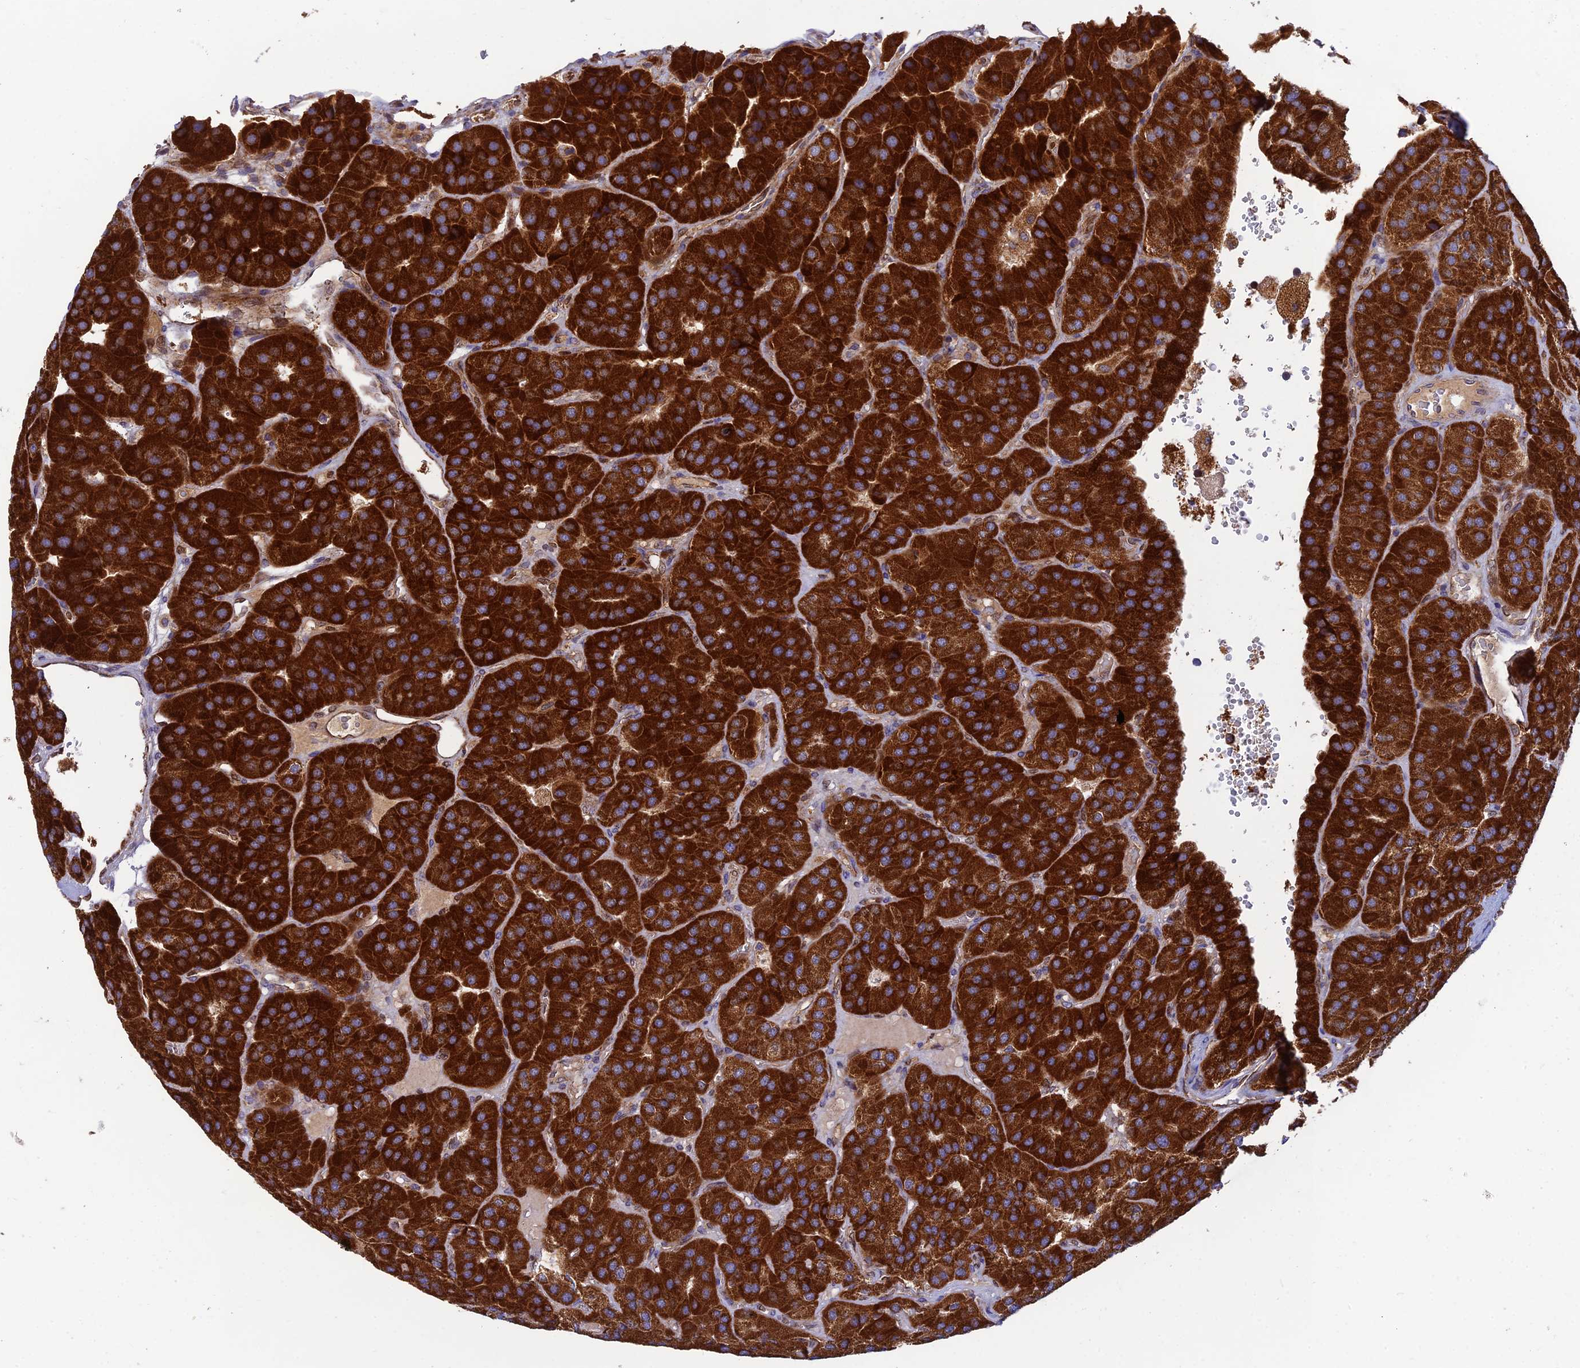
{"staining": {"intensity": "strong", "quantity": ">75%", "location": "cytoplasmic/membranous"}, "tissue": "parathyroid gland", "cell_type": "Glandular cells", "image_type": "normal", "snomed": [{"axis": "morphology", "description": "Normal tissue, NOS"}, {"axis": "morphology", "description": "Adenoma, NOS"}, {"axis": "topography", "description": "Parathyroid gland"}], "caption": "Glandular cells reveal high levels of strong cytoplasmic/membranous expression in approximately >75% of cells in benign human parathyroid gland. The staining was performed using DAB to visualize the protein expression in brown, while the nuclei were stained in blue with hematoxylin (Magnification: 20x).", "gene": "PODNL1", "patient": {"sex": "female", "age": 86}}